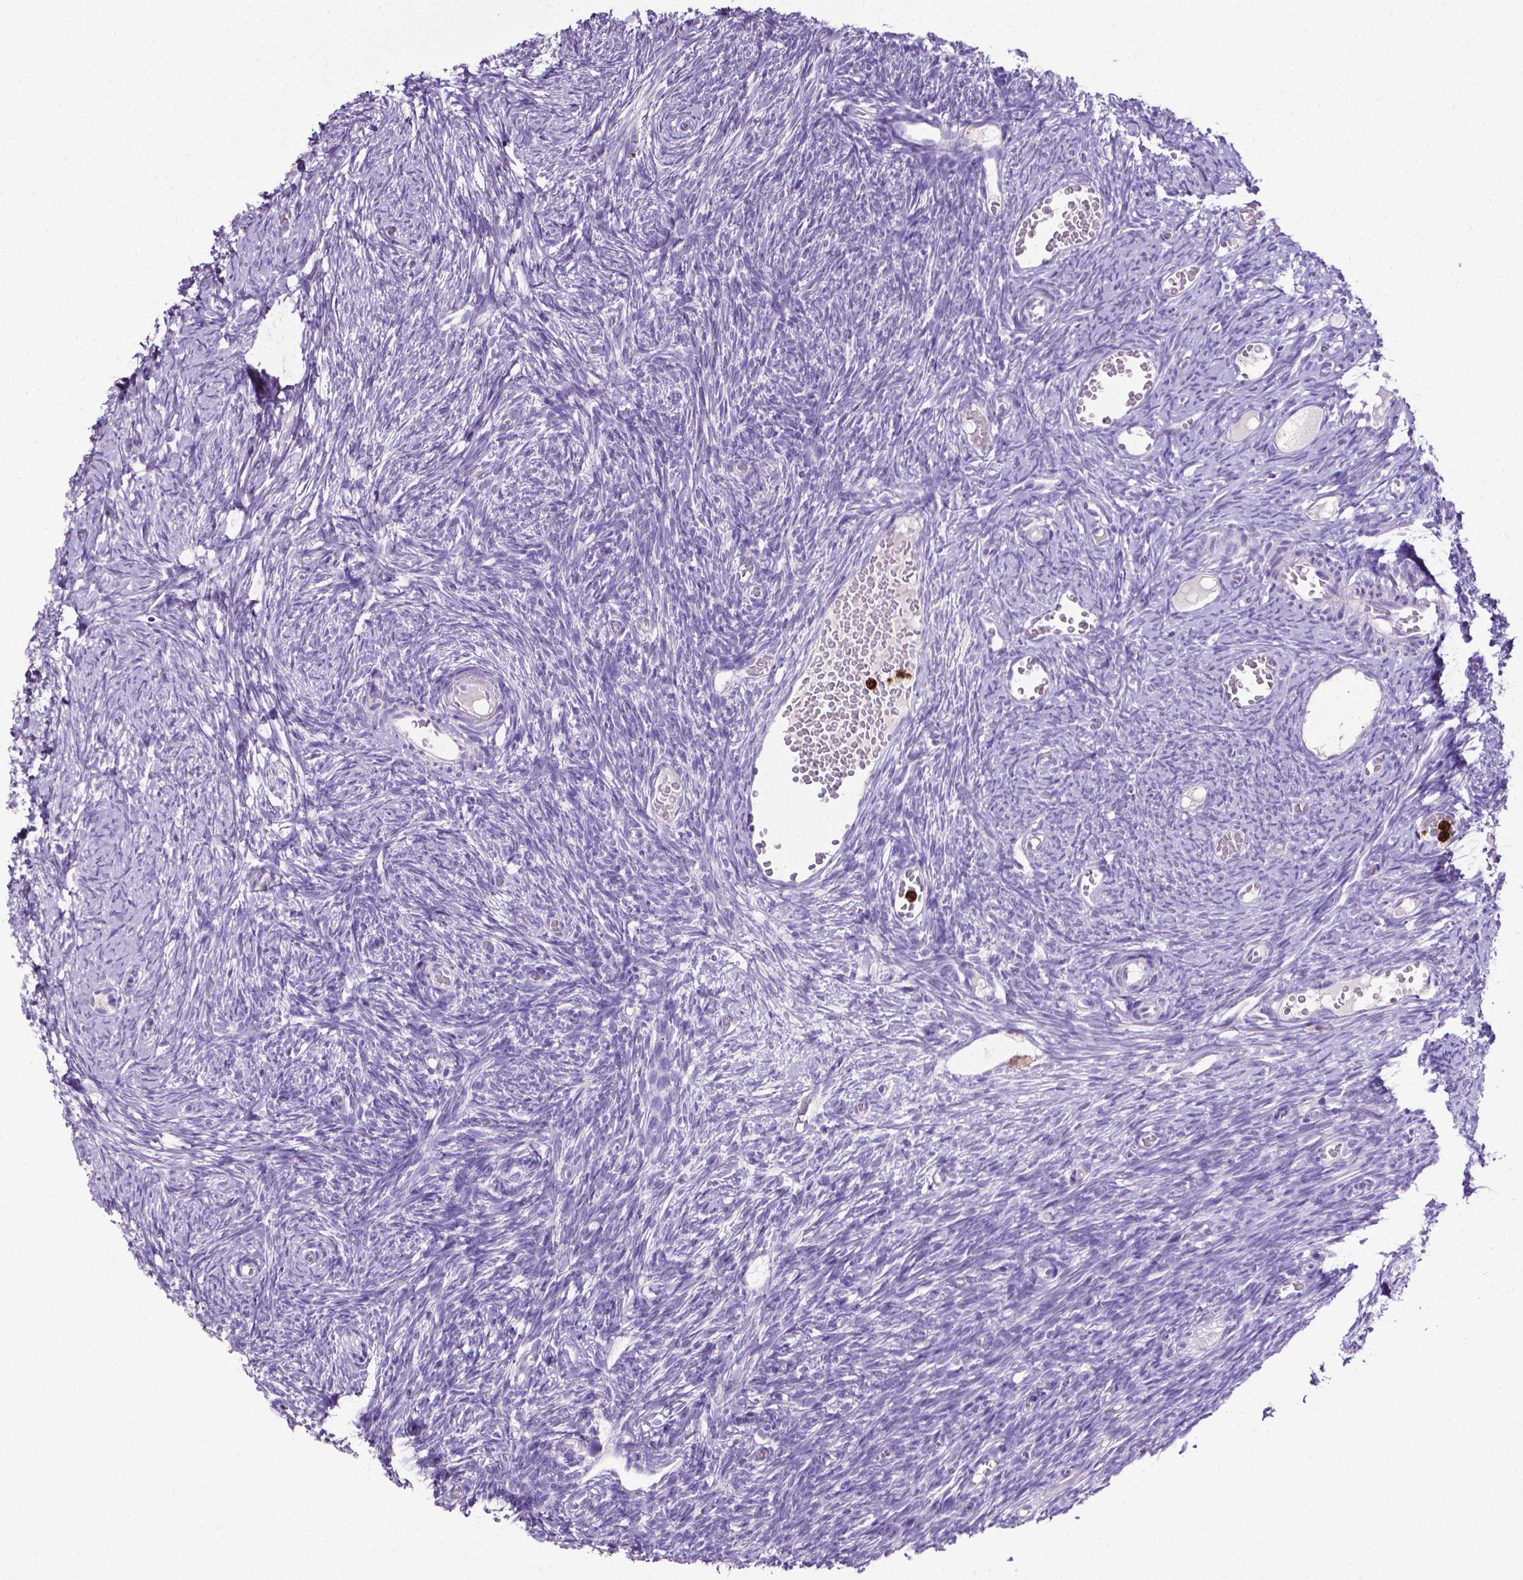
{"staining": {"intensity": "negative", "quantity": "none", "location": "none"}, "tissue": "ovary", "cell_type": "Follicle cells", "image_type": "normal", "snomed": [{"axis": "morphology", "description": "Normal tissue, NOS"}, {"axis": "topography", "description": "Ovary"}], "caption": "This is a image of immunohistochemistry (IHC) staining of unremarkable ovary, which shows no expression in follicle cells.", "gene": "MMP9", "patient": {"sex": "female", "age": 39}}